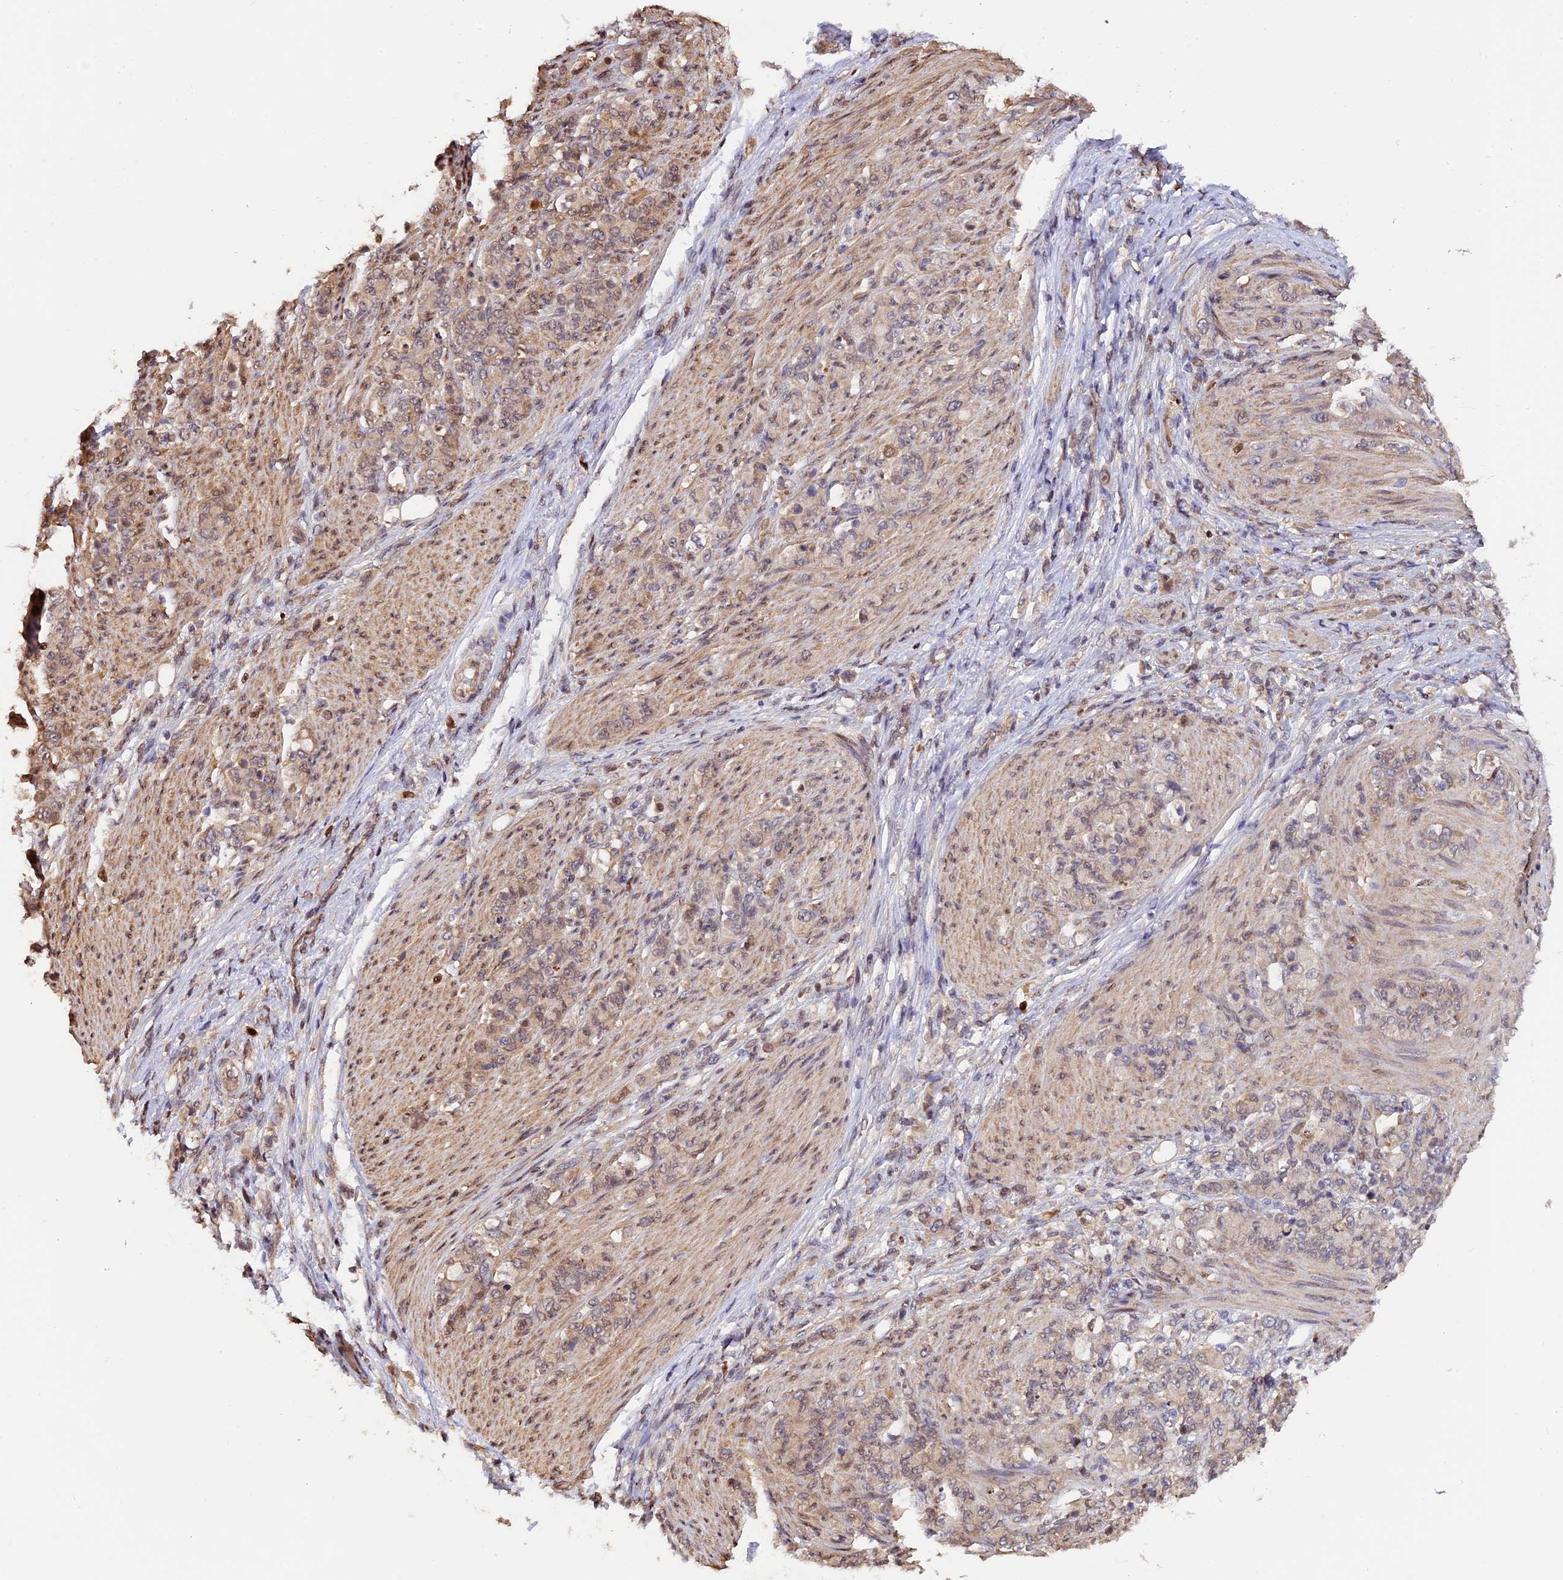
{"staining": {"intensity": "weak", "quantity": "25%-75%", "location": "nuclear"}, "tissue": "stomach cancer", "cell_type": "Tumor cells", "image_type": "cancer", "snomed": [{"axis": "morphology", "description": "Adenocarcinoma, NOS"}, {"axis": "topography", "description": "Stomach"}], "caption": "Immunohistochemistry of human stomach adenocarcinoma demonstrates low levels of weak nuclear positivity in approximately 25%-75% of tumor cells.", "gene": "HERPUD1", "patient": {"sex": "female", "age": 79}}